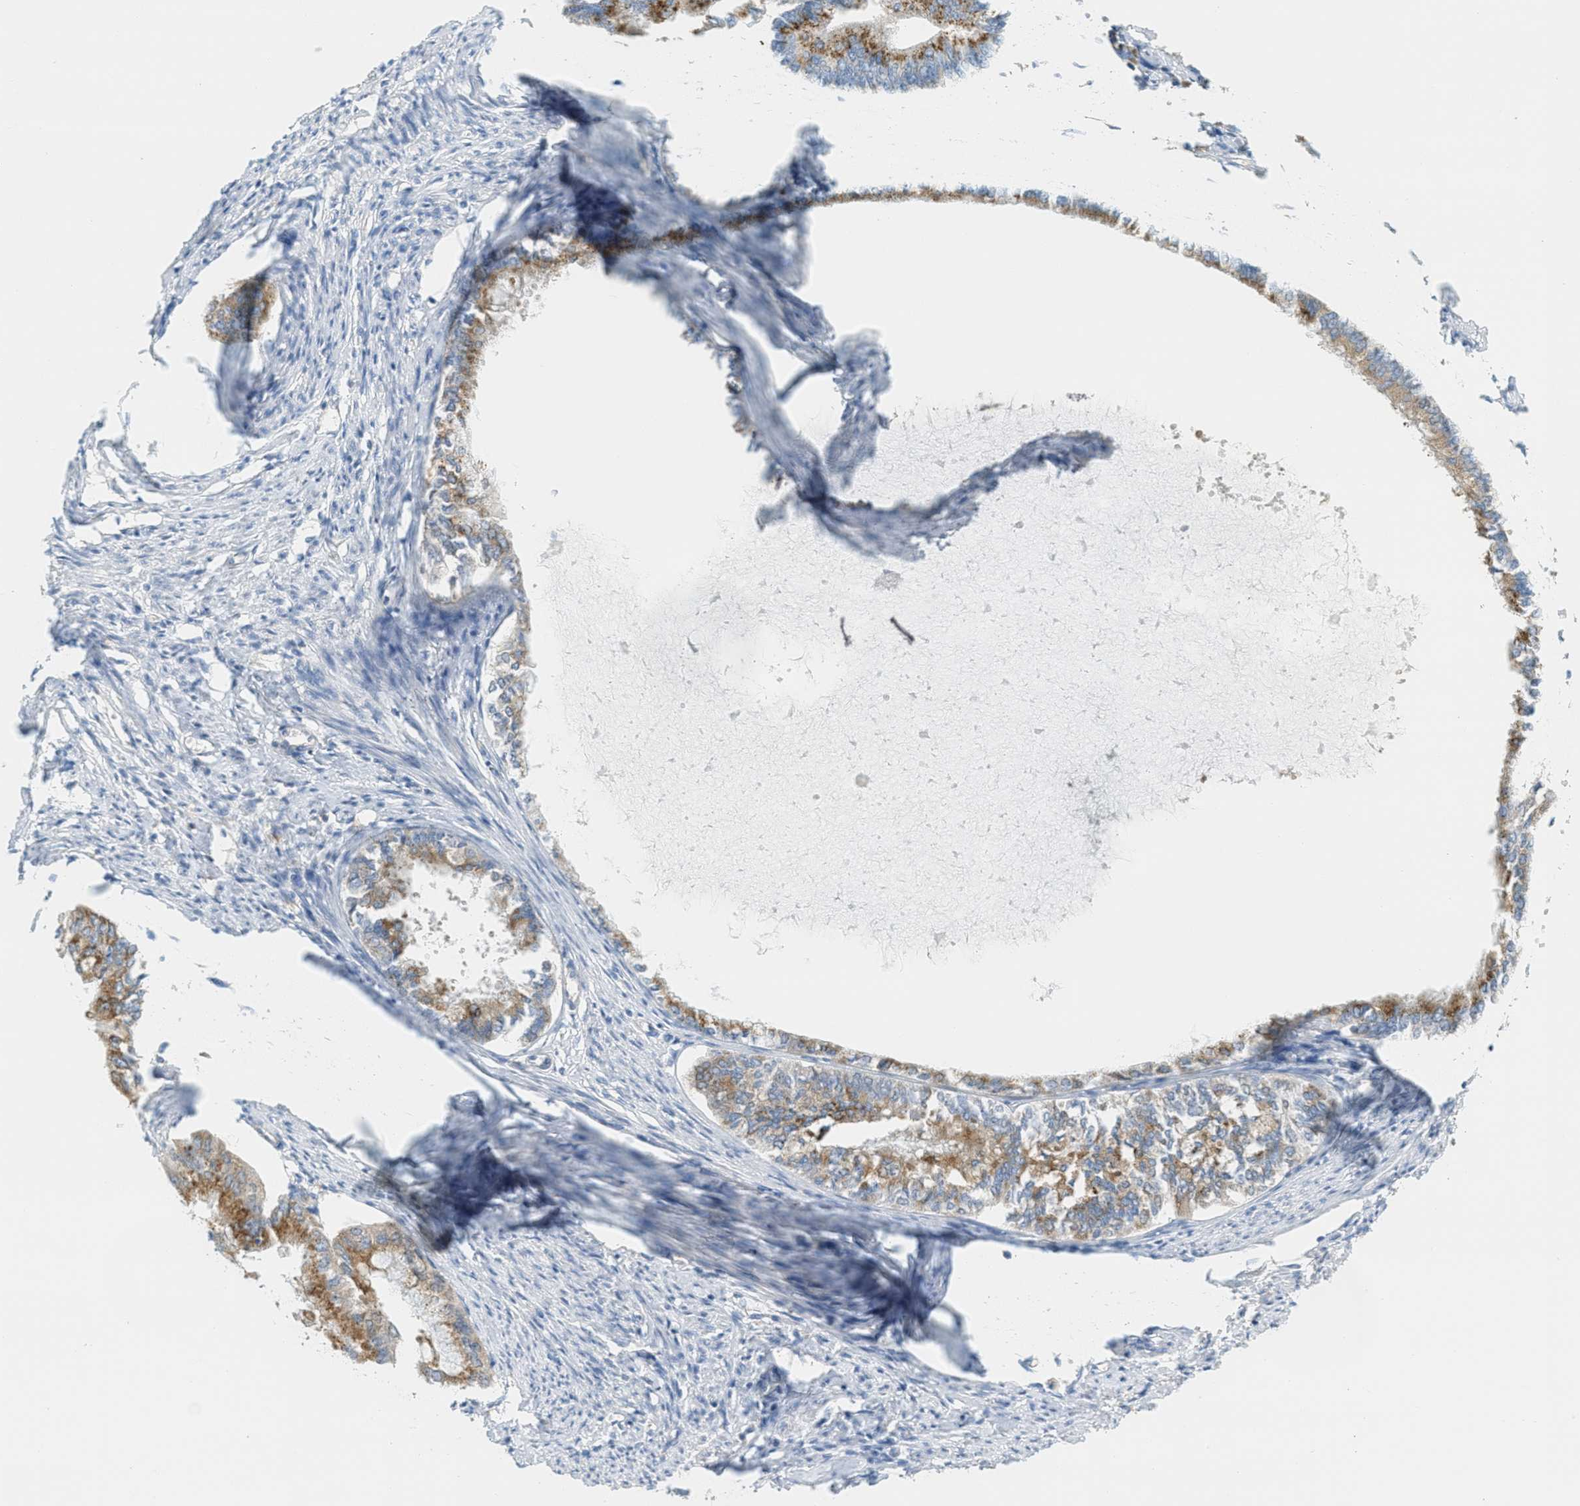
{"staining": {"intensity": "moderate", "quantity": ">75%", "location": "cytoplasmic/membranous"}, "tissue": "endometrial cancer", "cell_type": "Tumor cells", "image_type": "cancer", "snomed": [{"axis": "morphology", "description": "Adenocarcinoma, NOS"}, {"axis": "topography", "description": "Endometrium"}], "caption": "DAB (3,3'-diaminobenzidine) immunohistochemical staining of endometrial cancer (adenocarcinoma) reveals moderate cytoplasmic/membranous protein expression in about >75% of tumor cells.", "gene": "ABCF1", "patient": {"sex": "female", "age": 86}}